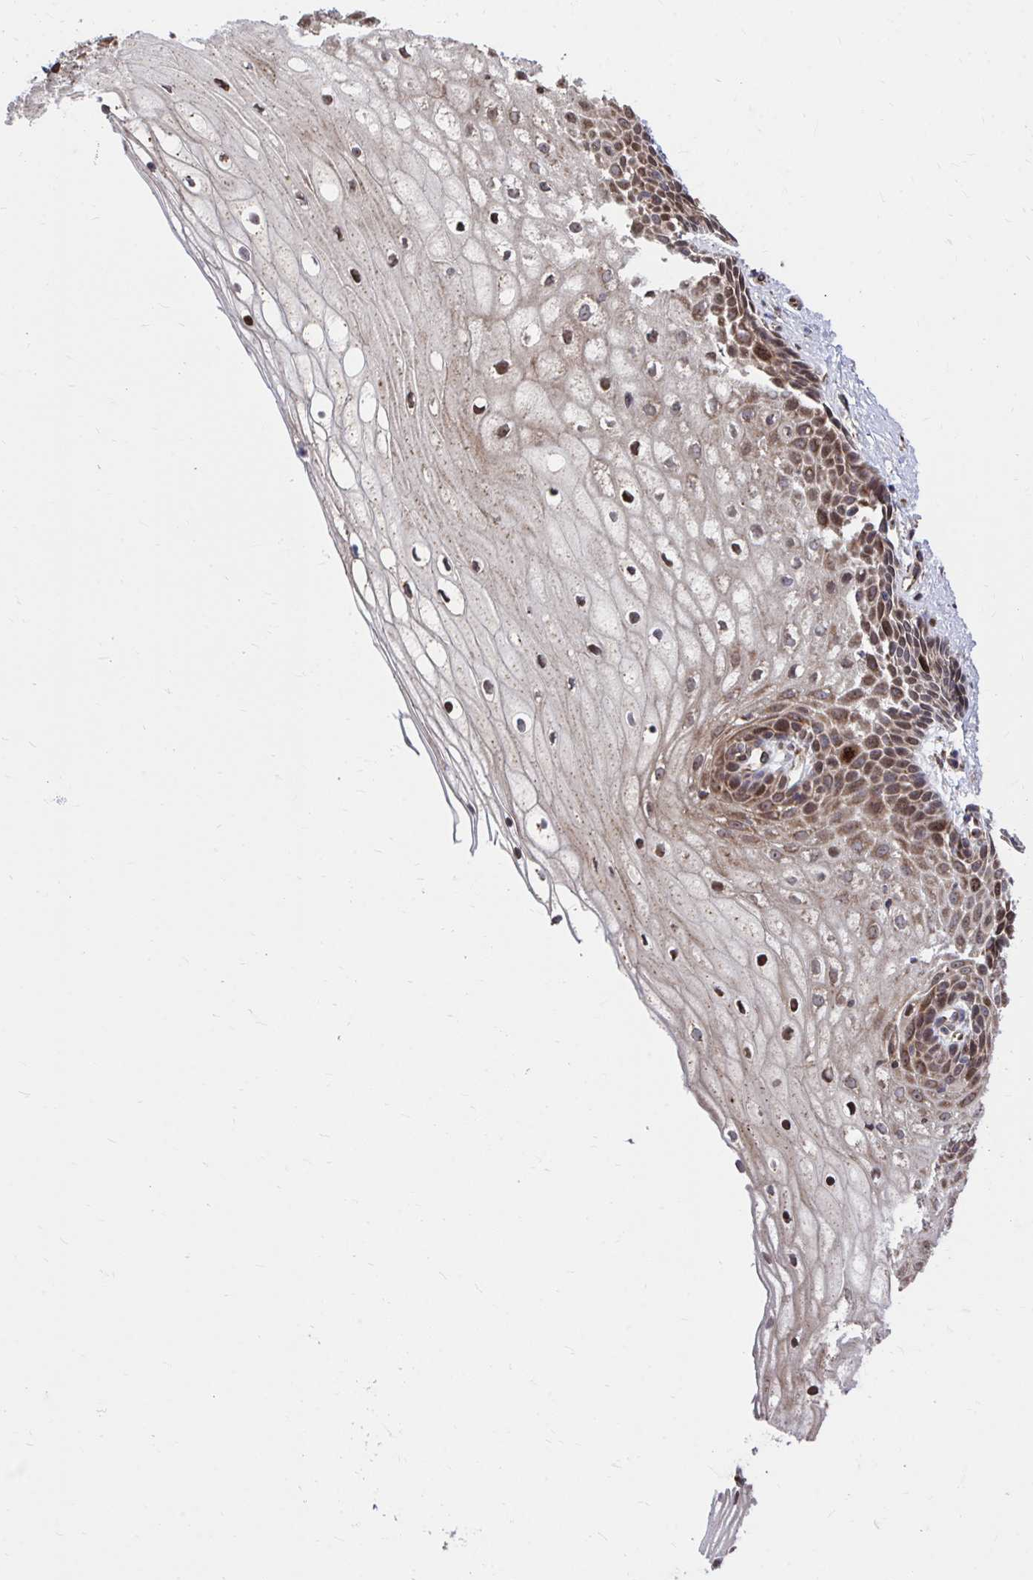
{"staining": {"intensity": "moderate", "quantity": ">75%", "location": "cytoplasmic/membranous"}, "tissue": "cervix", "cell_type": "Glandular cells", "image_type": "normal", "snomed": [{"axis": "morphology", "description": "Normal tissue, NOS"}, {"axis": "topography", "description": "Cervix"}], "caption": "The photomicrograph demonstrates immunohistochemical staining of unremarkable cervix. There is moderate cytoplasmic/membranous positivity is identified in approximately >75% of glandular cells. (DAB = brown stain, brightfield microscopy at high magnification).", "gene": "FAM89A", "patient": {"sex": "female", "age": 36}}